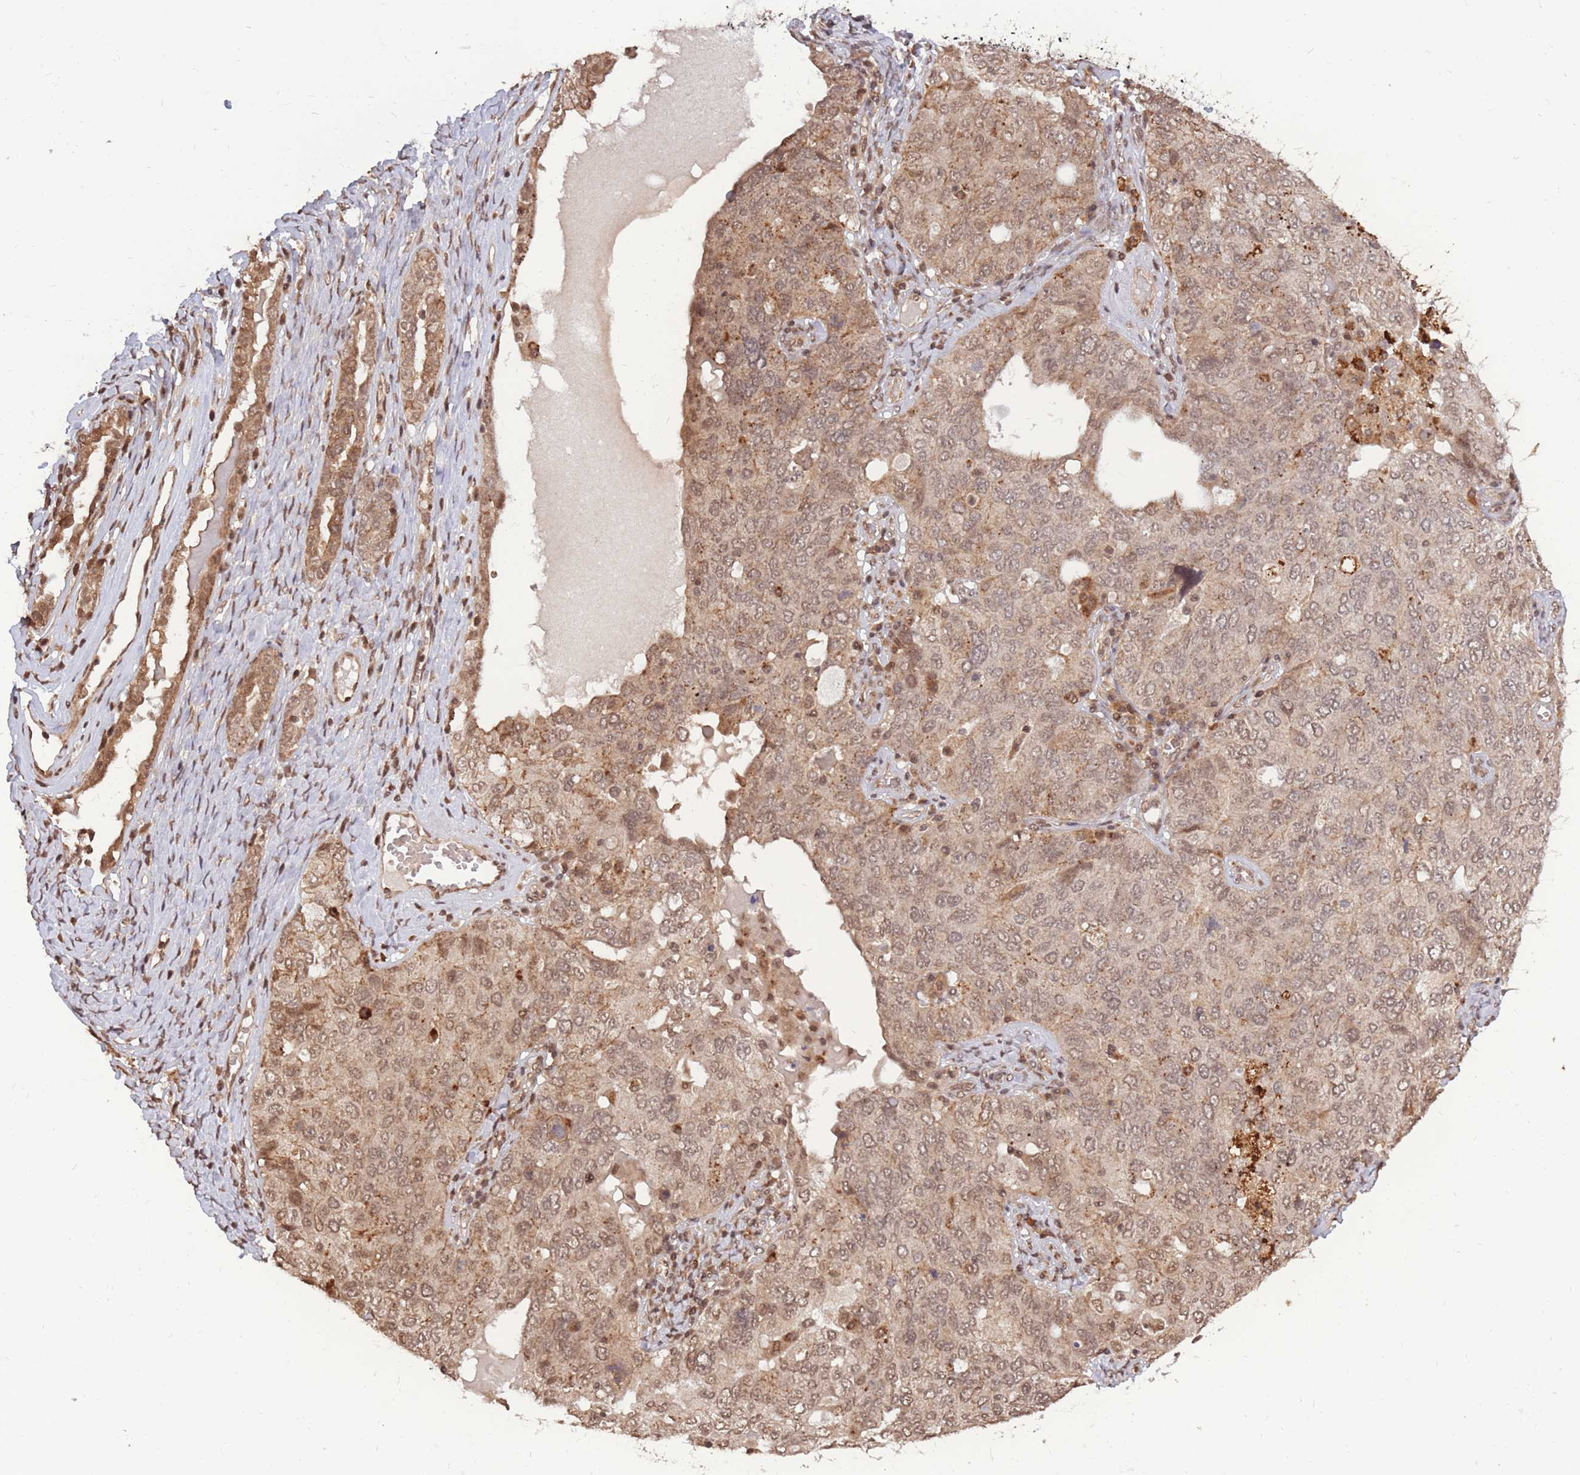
{"staining": {"intensity": "moderate", "quantity": "25%-75%", "location": "cytoplasmic/membranous,nuclear"}, "tissue": "ovarian cancer", "cell_type": "Tumor cells", "image_type": "cancer", "snomed": [{"axis": "morphology", "description": "Carcinoma, endometroid"}, {"axis": "topography", "description": "Ovary"}], "caption": "IHC of ovarian cancer (endometroid carcinoma) exhibits medium levels of moderate cytoplasmic/membranous and nuclear expression in approximately 25%-75% of tumor cells. The staining was performed using DAB, with brown indicating positive protein expression. Nuclei are stained blue with hematoxylin.", "gene": "SRA1", "patient": {"sex": "female", "age": 62}}